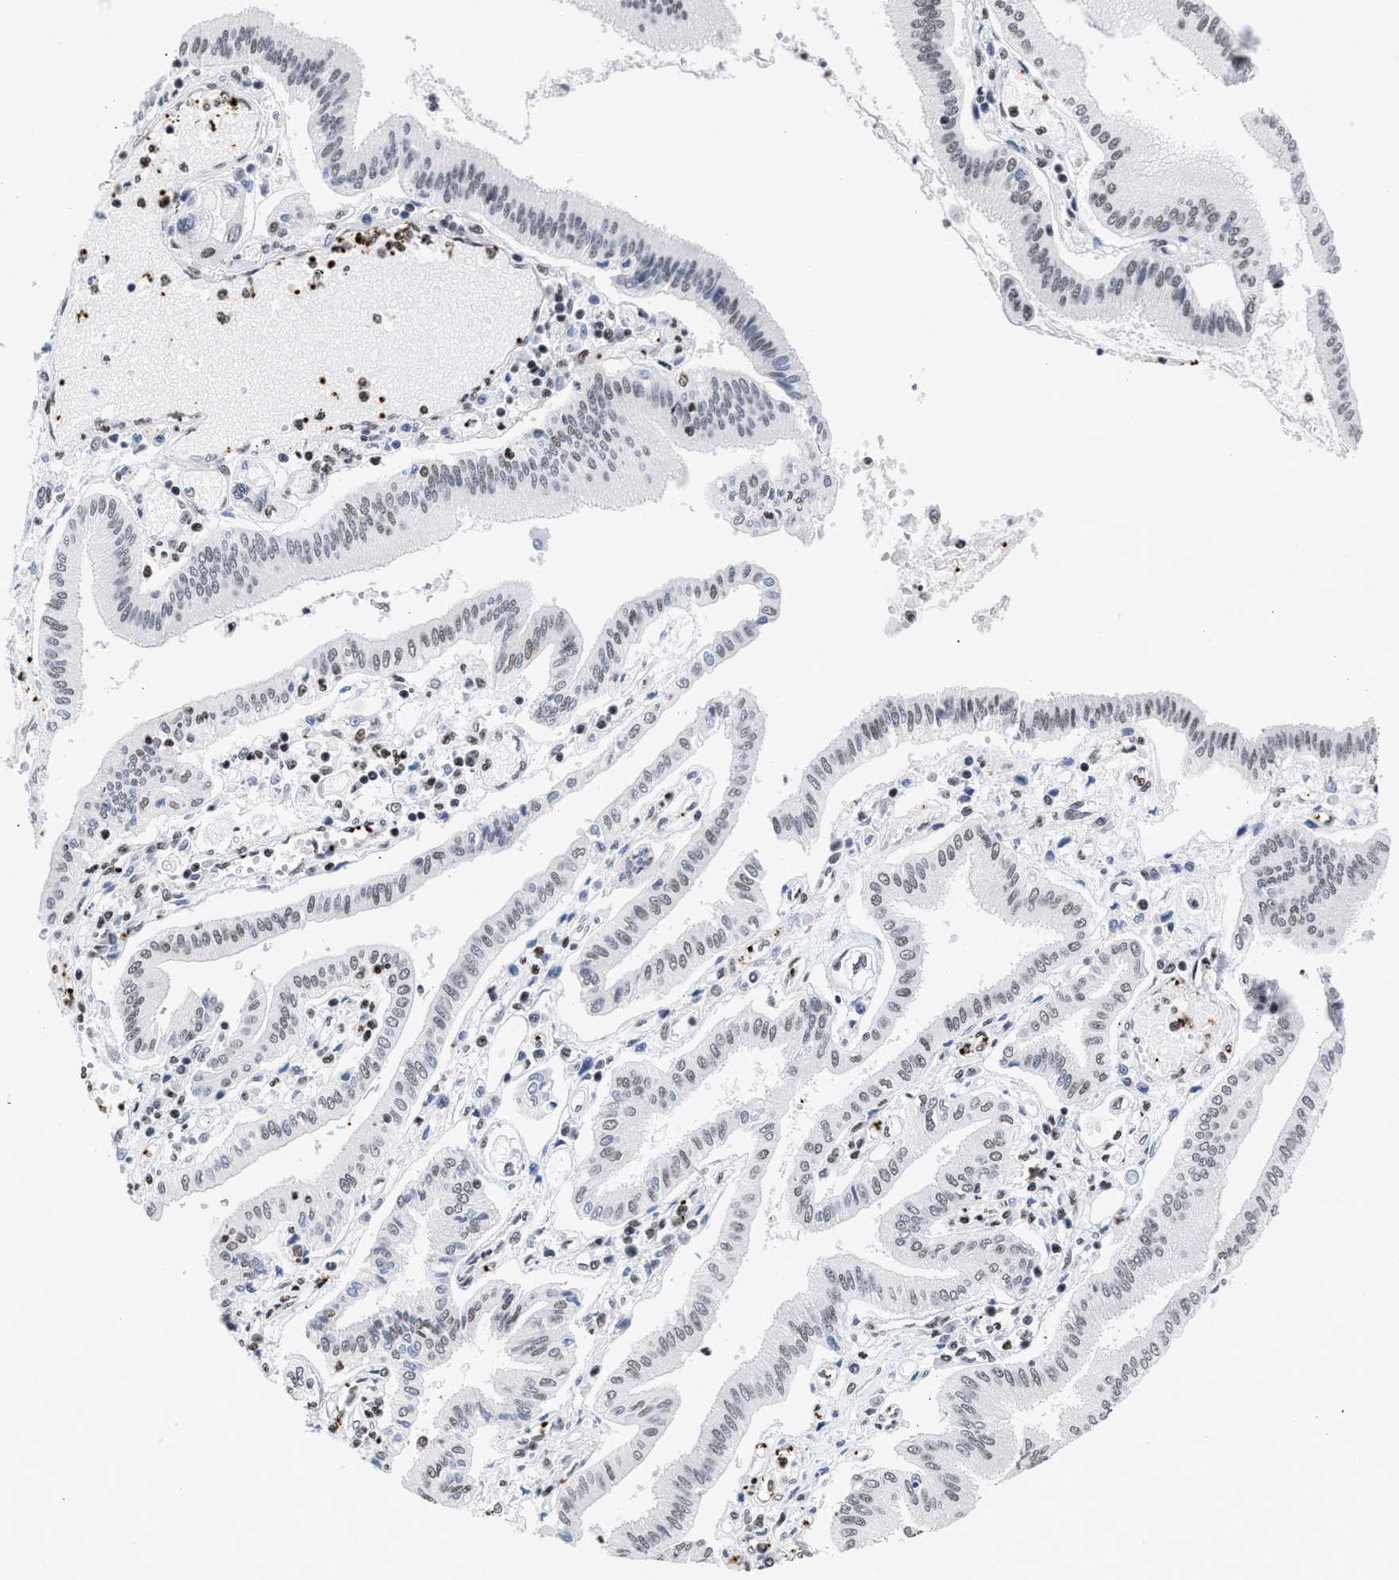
{"staining": {"intensity": "weak", "quantity": "25%-75%", "location": "nuclear"}, "tissue": "pancreatic cancer", "cell_type": "Tumor cells", "image_type": "cancer", "snomed": [{"axis": "morphology", "description": "Adenocarcinoma, NOS"}, {"axis": "topography", "description": "Pancreas"}], "caption": "A brown stain labels weak nuclear positivity of a protein in human pancreatic cancer tumor cells. (DAB = brown stain, brightfield microscopy at high magnification).", "gene": "RAD21", "patient": {"sex": "male", "age": 56}}